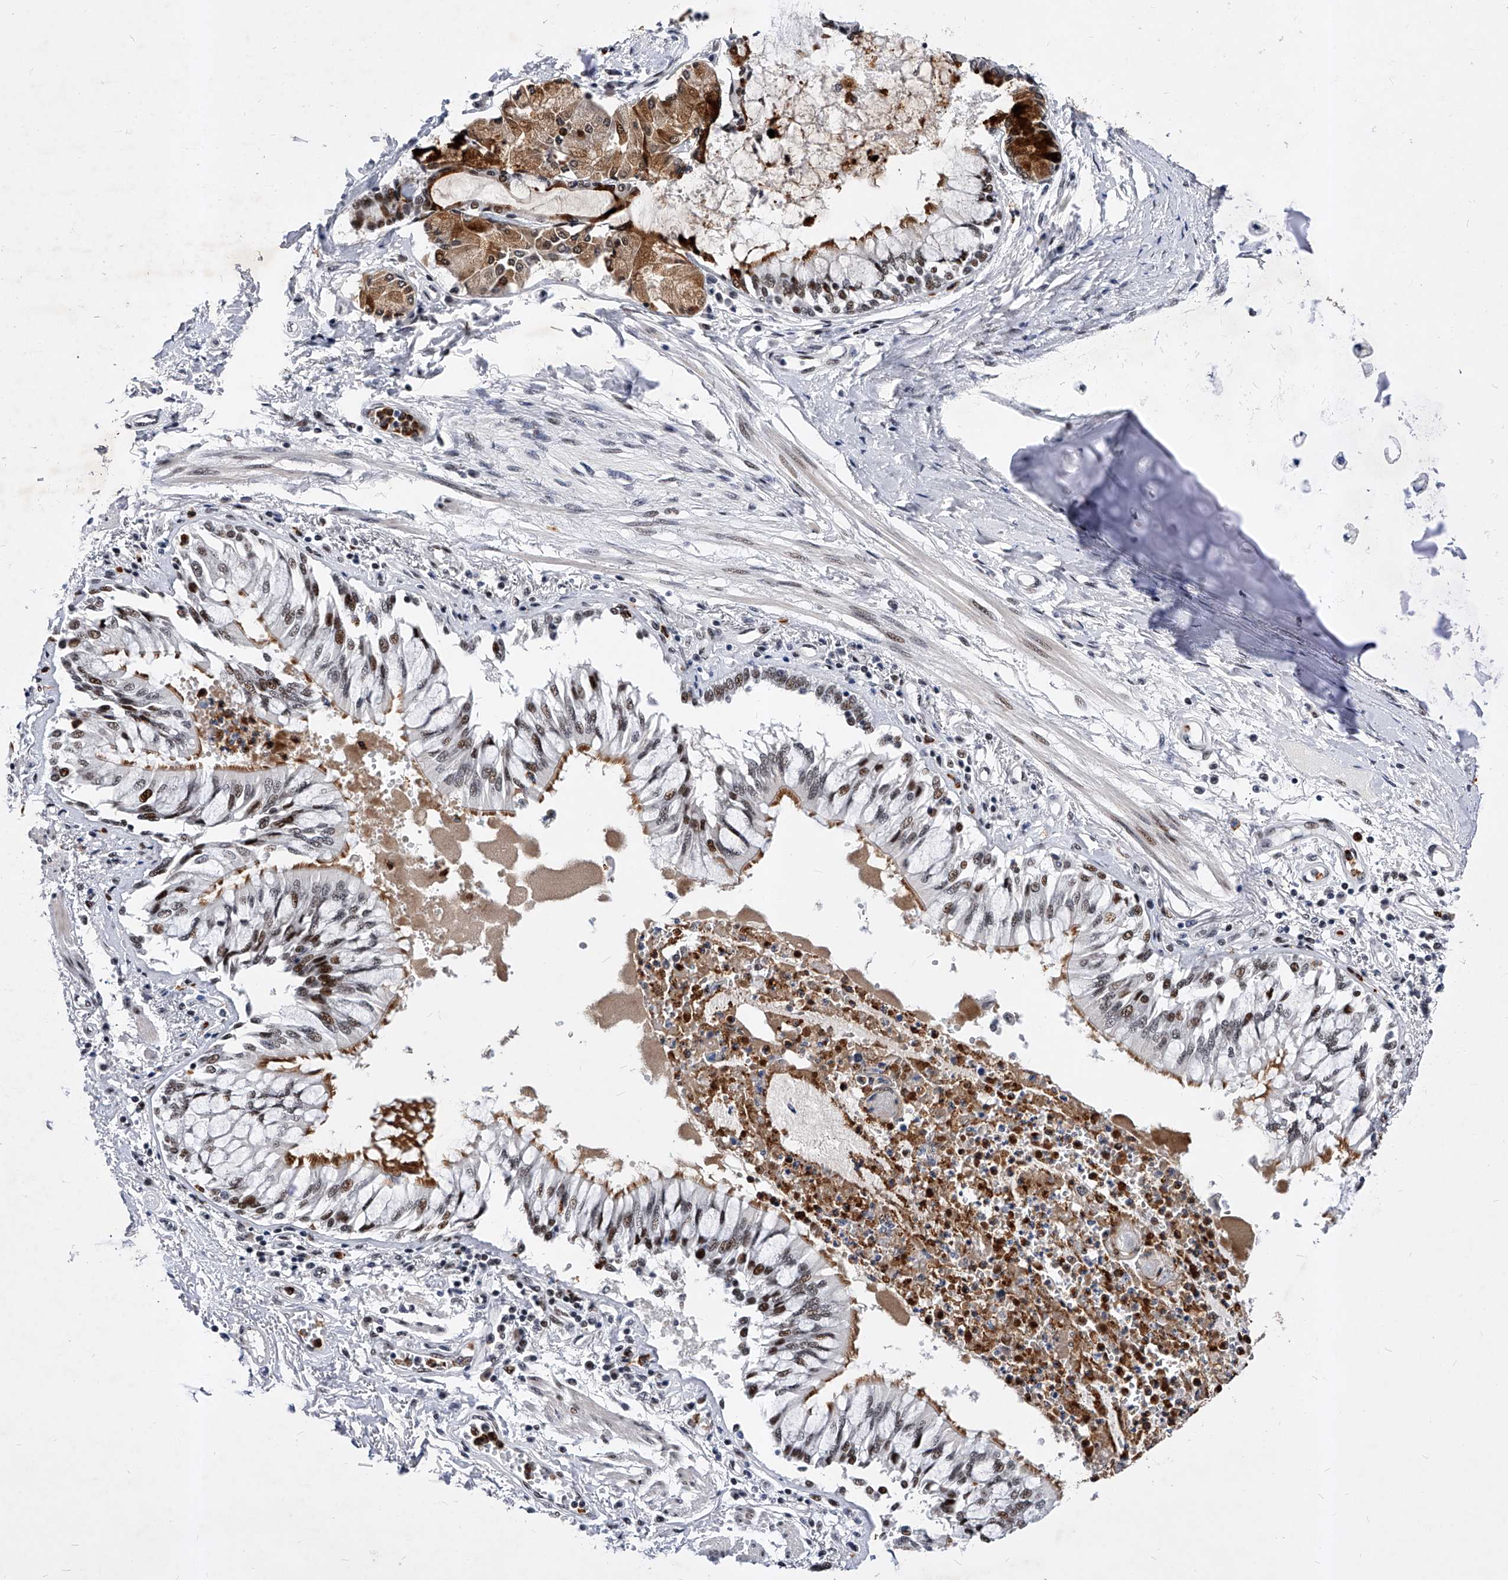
{"staining": {"intensity": "strong", "quantity": ">75%", "location": "cytoplasmic/membranous,nuclear"}, "tissue": "bronchus", "cell_type": "Respiratory epithelial cells", "image_type": "normal", "snomed": [{"axis": "morphology", "description": "Normal tissue, NOS"}, {"axis": "topography", "description": "Cartilage tissue"}, {"axis": "topography", "description": "Bronchus"}, {"axis": "topography", "description": "Lung"}], "caption": "High-magnification brightfield microscopy of unremarkable bronchus stained with DAB (brown) and counterstained with hematoxylin (blue). respiratory epithelial cells exhibit strong cytoplasmic/membranous,nuclear positivity is seen in approximately>75% of cells. The staining is performed using DAB (3,3'-diaminobenzidine) brown chromogen to label protein expression. The nuclei are counter-stained blue using hematoxylin.", "gene": "TESK2", "patient": {"sex": "female", "age": 49}}